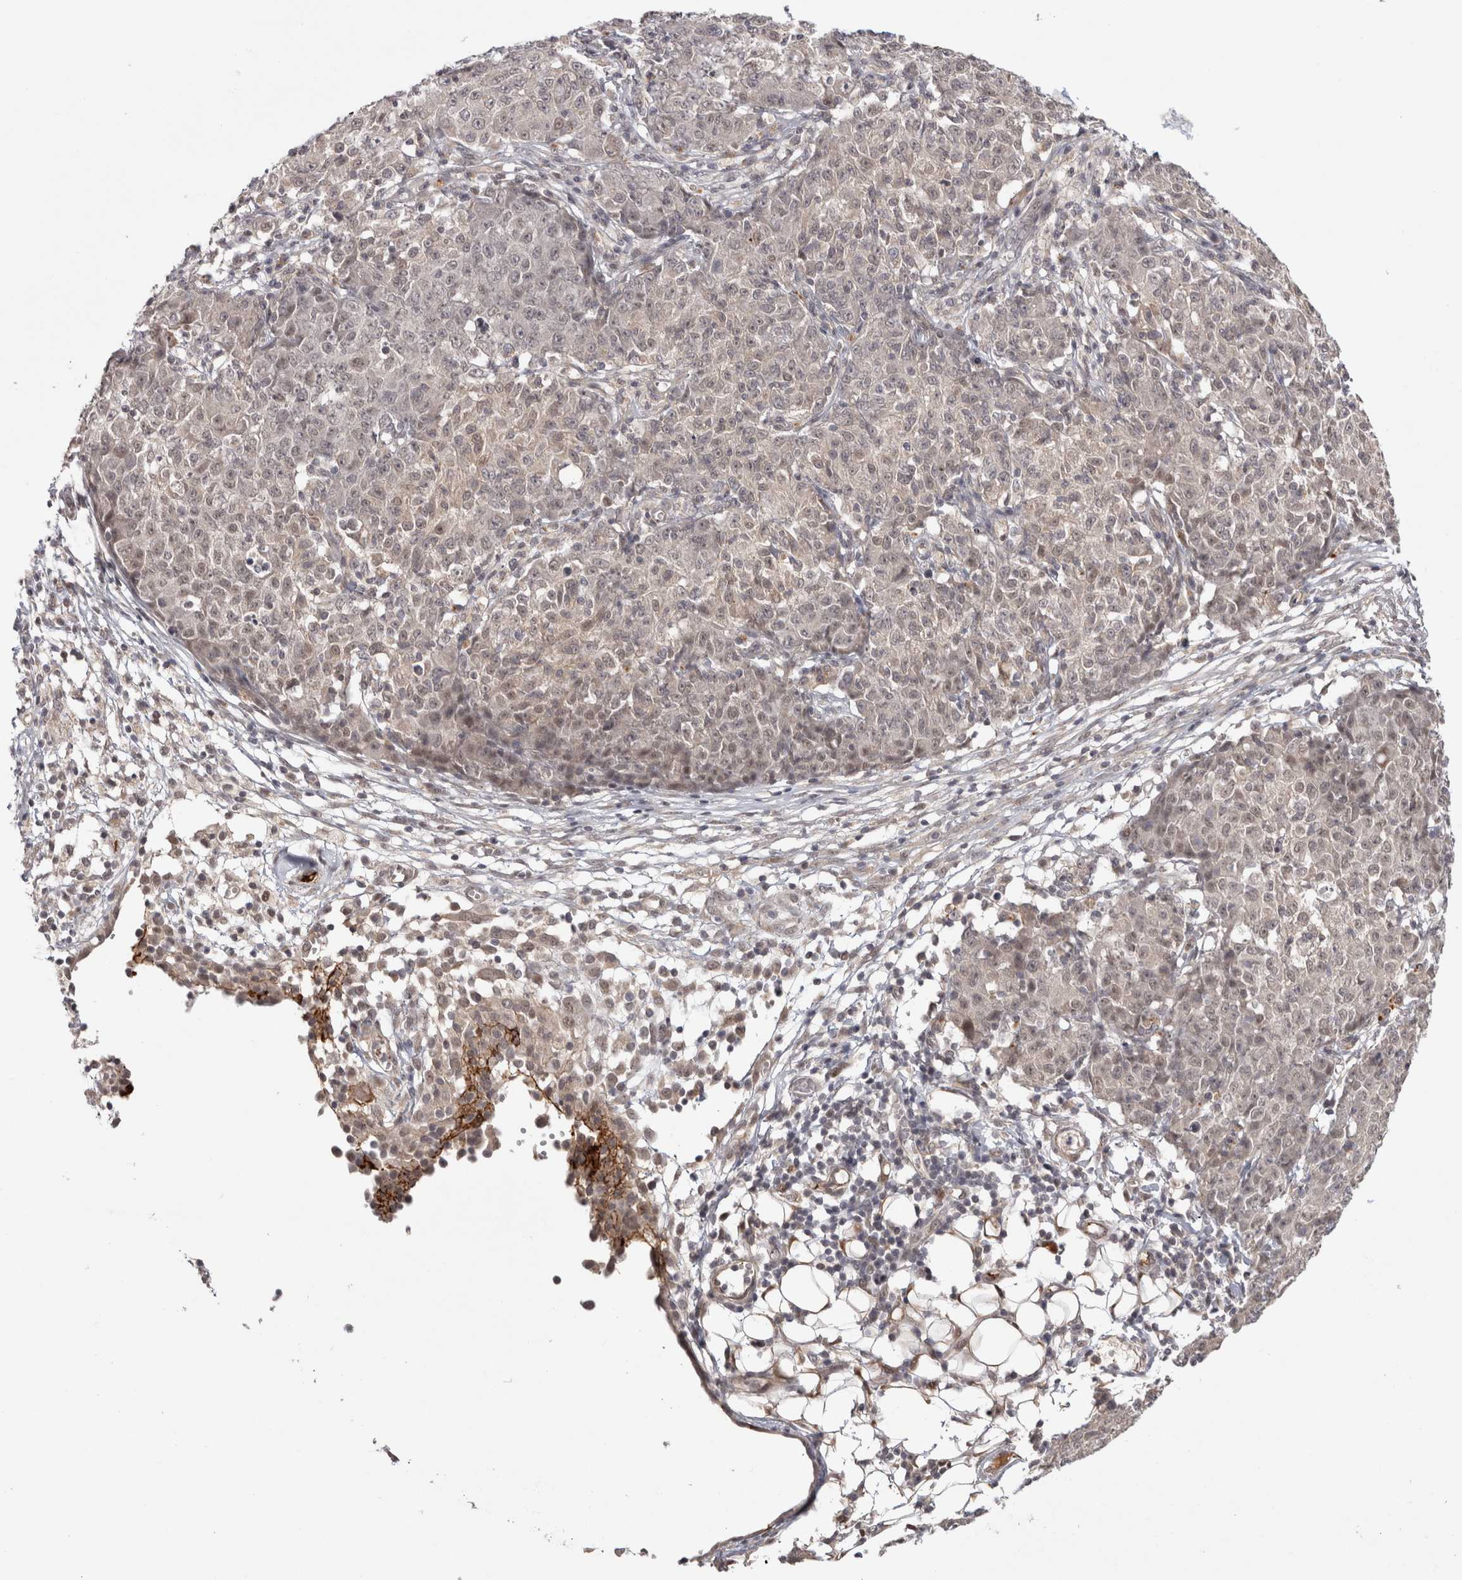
{"staining": {"intensity": "weak", "quantity": "25%-75%", "location": "cytoplasmic/membranous,nuclear"}, "tissue": "ovarian cancer", "cell_type": "Tumor cells", "image_type": "cancer", "snomed": [{"axis": "morphology", "description": "Carcinoma, endometroid"}, {"axis": "topography", "description": "Ovary"}], "caption": "Endometroid carcinoma (ovarian) was stained to show a protein in brown. There is low levels of weak cytoplasmic/membranous and nuclear expression in approximately 25%-75% of tumor cells.", "gene": "ZNF318", "patient": {"sex": "female", "age": 42}}